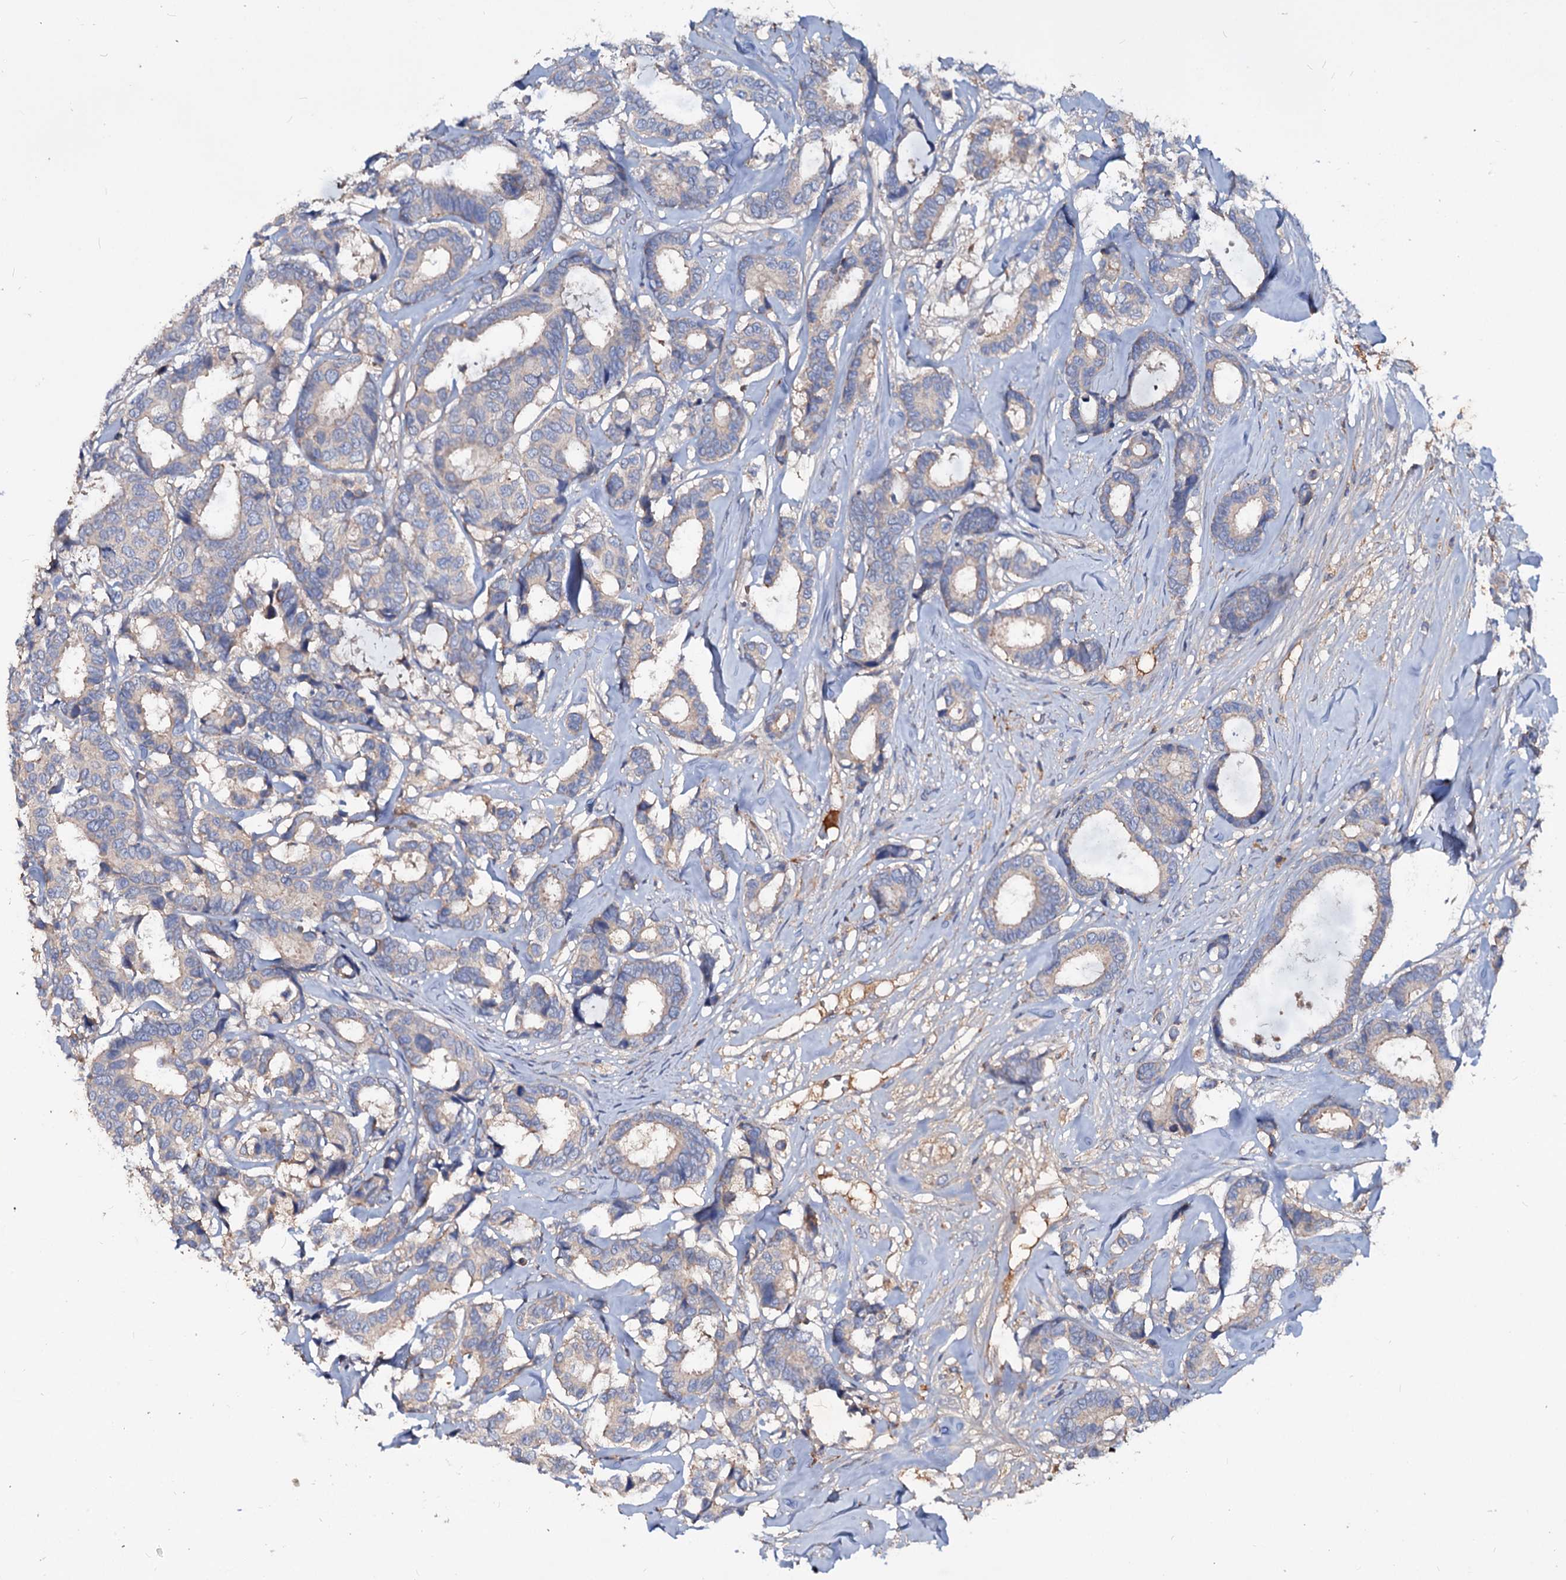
{"staining": {"intensity": "weak", "quantity": "<25%", "location": "cytoplasmic/membranous"}, "tissue": "breast cancer", "cell_type": "Tumor cells", "image_type": "cancer", "snomed": [{"axis": "morphology", "description": "Duct carcinoma"}, {"axis": "topography", "description": "Breast"}], "caption": "Immunohistochemistry micrograph of human breast cancer (intraductal carcinoma) stained for a protein (brown), which reveals no positivity in tumor cells. Brightfield microscopy of immunohistochemistry (IHC) stained with DAB (brown) and hematoxylin (blue), captured at high magnification.", "gene": "ACY3", "patient": {"sex": "female", "age": 87}}